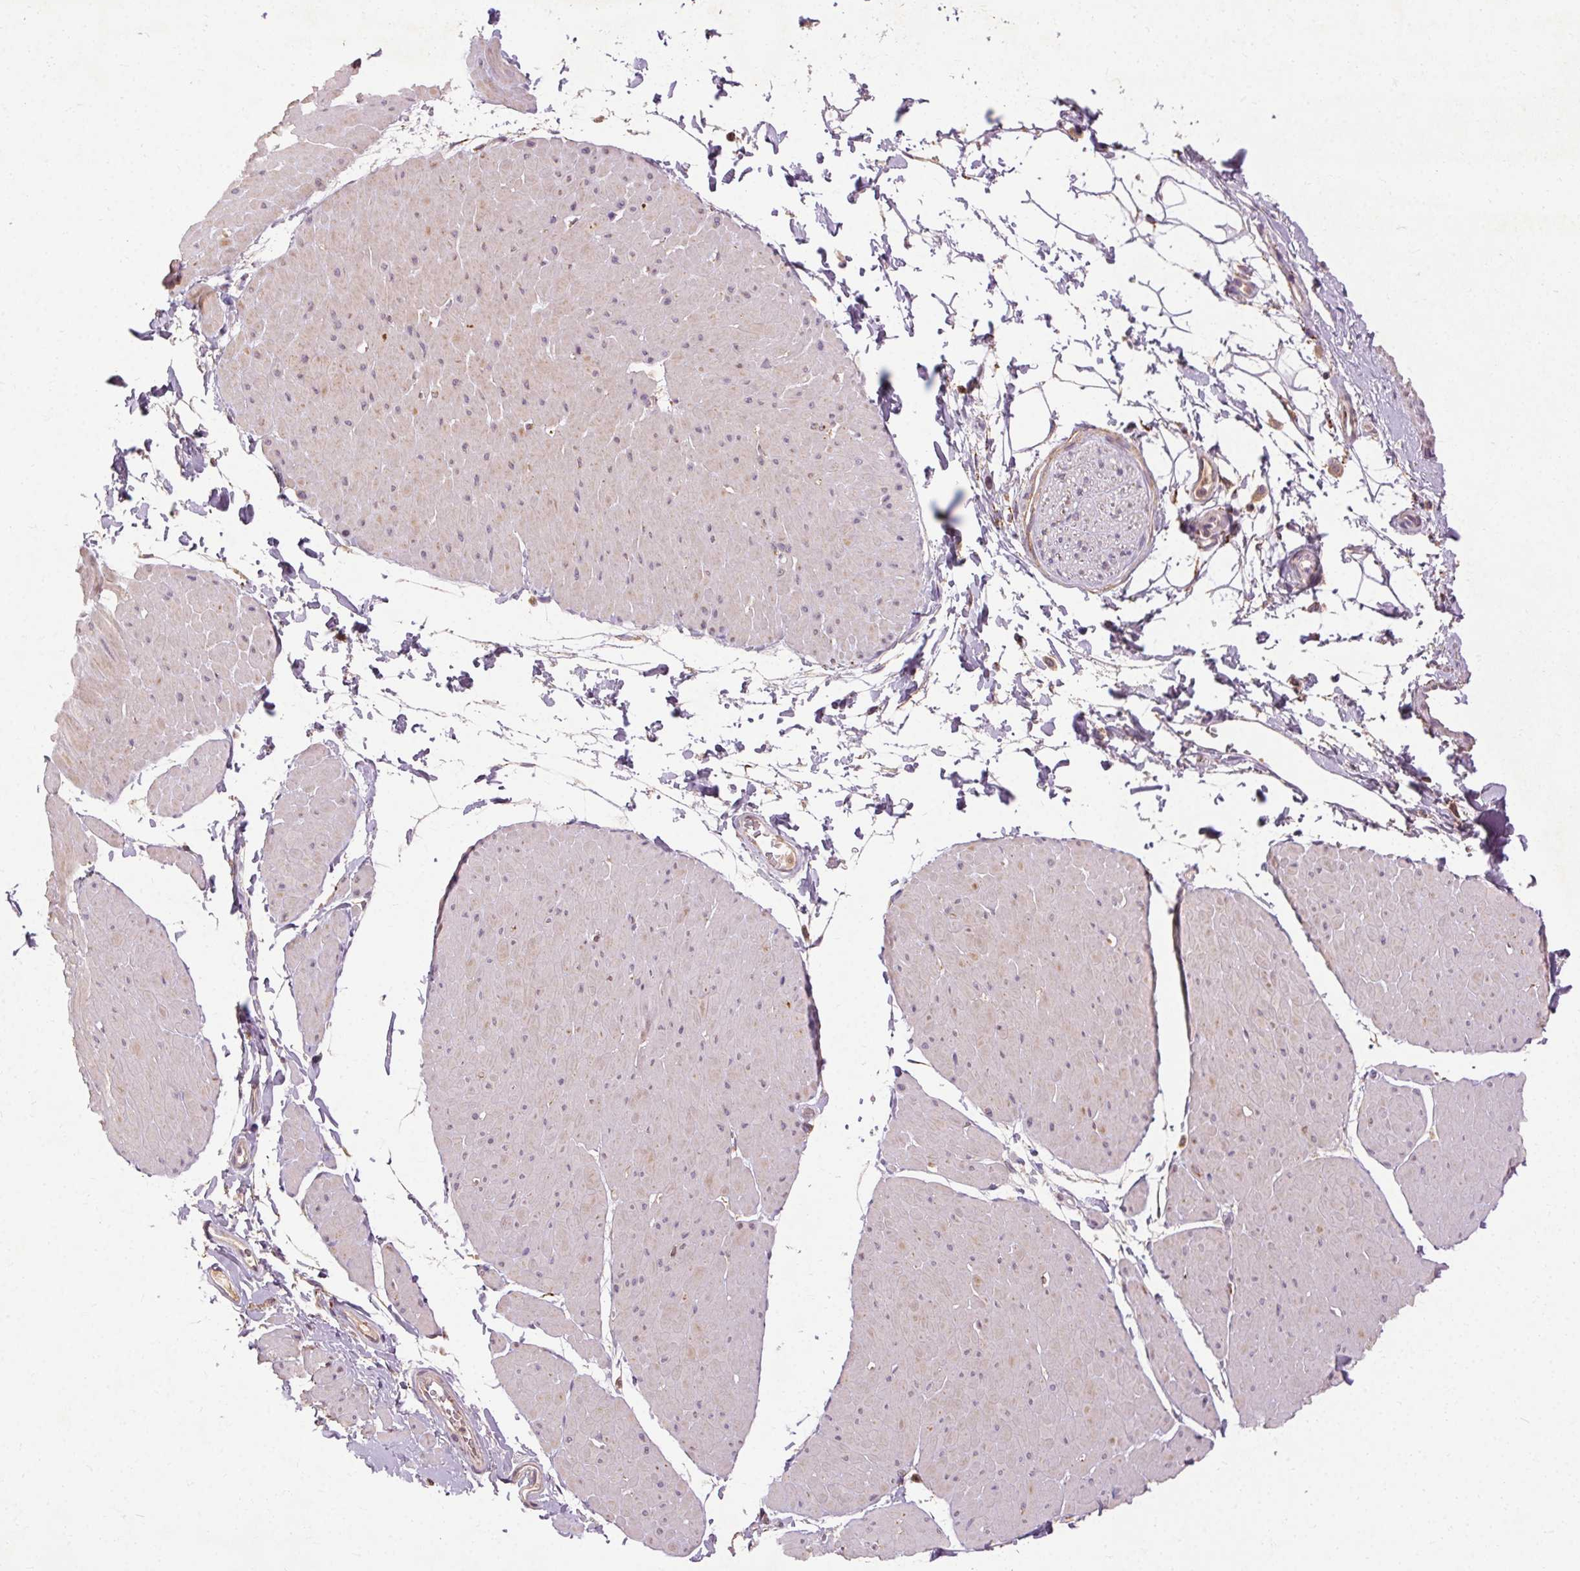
{"staining": {"intensity": "negative", "quantity": "none", "location": "none"}, "tissue": "adipose tissue", "cell_type": "Adipocytes", "image_type": "normal", "snomed": [{"axis": "morphology", "description": "Normal tissue, NOS"}, {"axis": "topography", "description": "Smooth muscle"}, {"axis": "topography", "description": "Peripheral nerve tissue"}], "caption": "A high-resolution micrograph shows IHC staining of normal adipose tissue, which reveals no significant staining in adipocytes. (DAB immunohistochemistry visualized using brightfield microscopy, high magnification).", "gene": "REP15", "patient": {"sex": "male", "age": 58}}